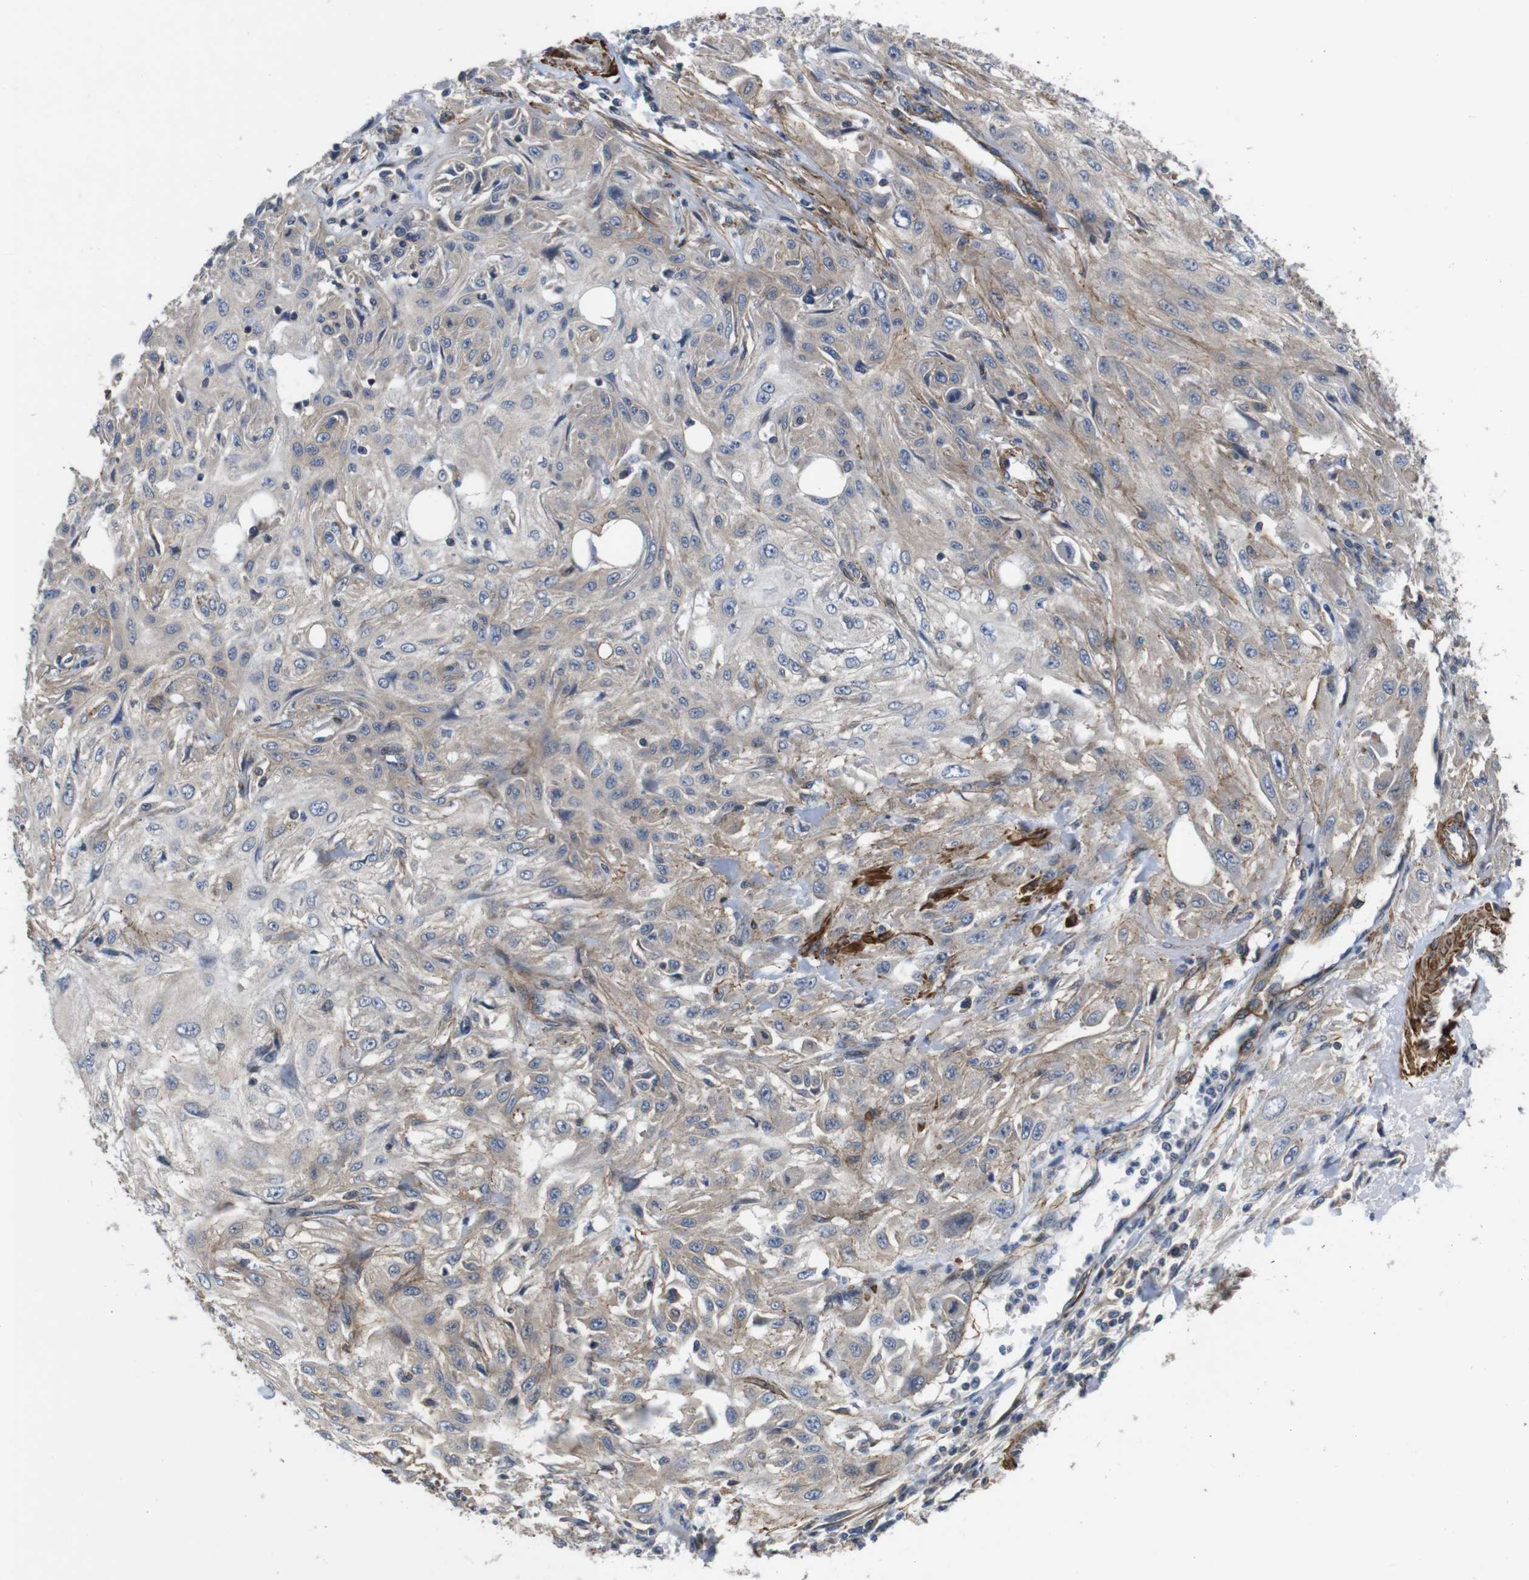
{"staining": {"intensity": "weak", "quantity": "25%-75%", "location": "cytoplasmic/membranous"}, "tissue": "skin cancer", "cell_type": "Tumor cells", "image_type": "cancer", "snomed": [{"axis": "morphology", "description": "Squamous cell carcinoma, NOS"}, {"axis": "topography", "description": "Skin"}], "caption": "A brown stain labels weak cytoplasmic/membranous expression of a protein in skin cancer (squamous cell carcinoma) tumor cells.", "gene": "GGT7", "patient": {"sex": "male", "age": 75}}